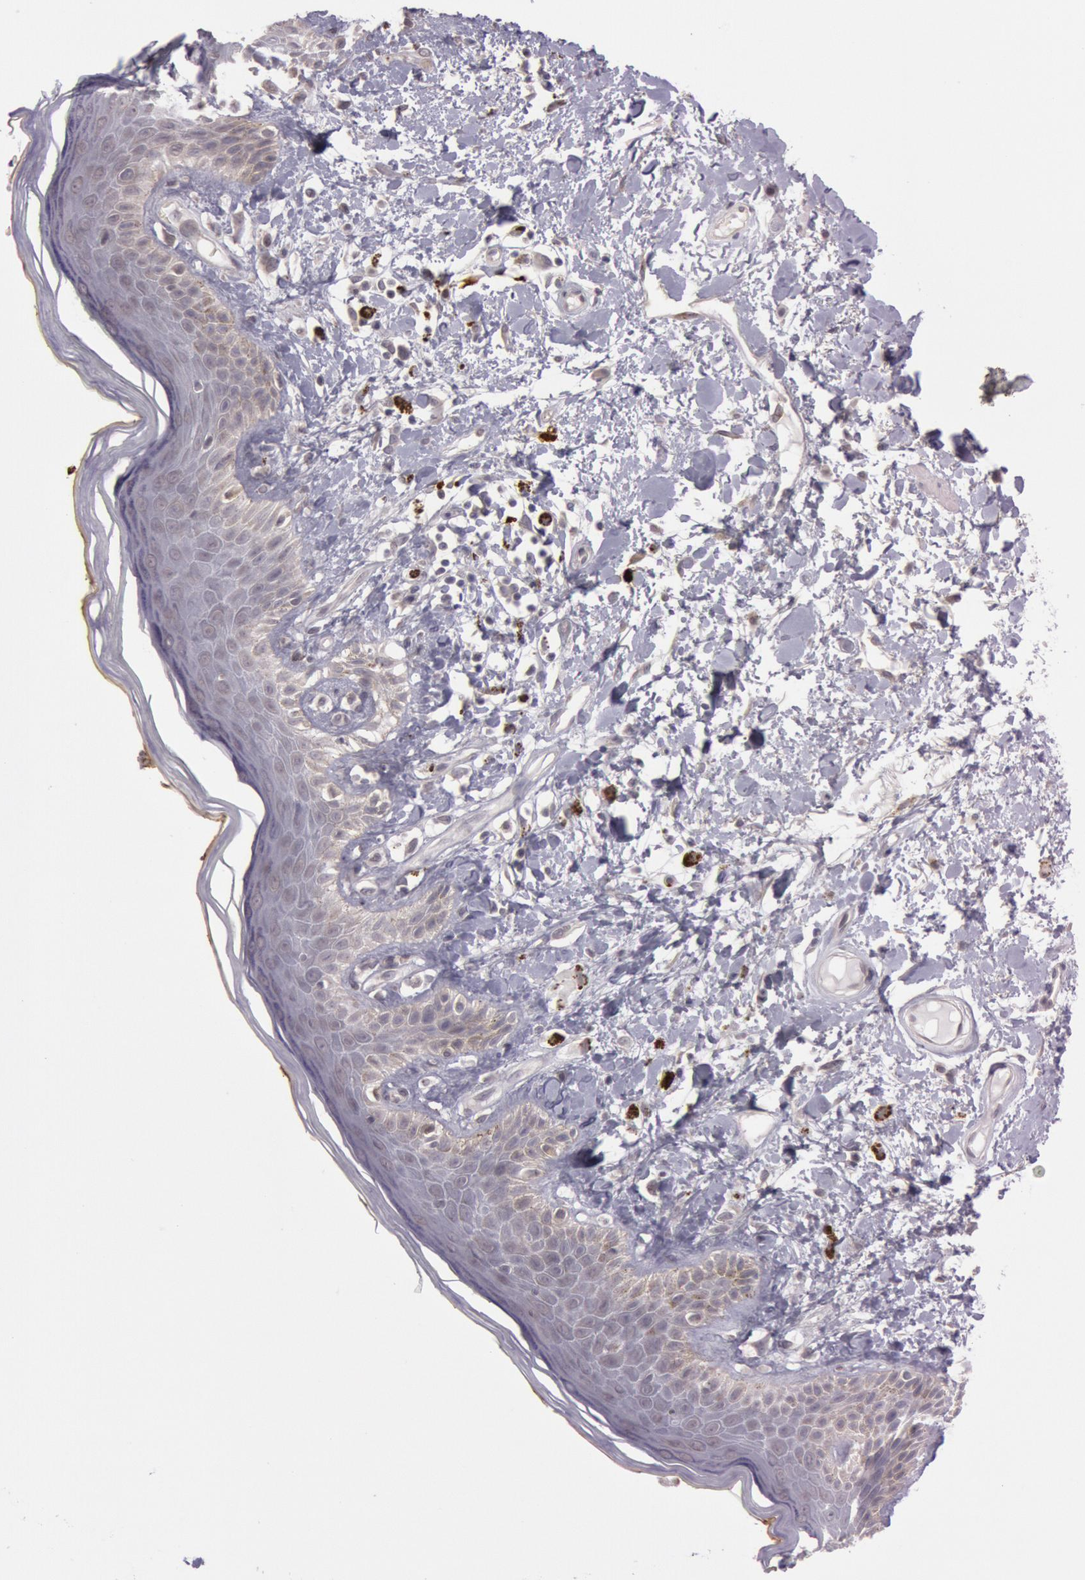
{"staining": {"intensity": "negative", "quantity": "none", "location": "none"}, "tissue": "skin", "cell_type": "Epidermal cells", "image_type": "normal", "snomed": [{"axis": "morphology", "description": "Normal tissue, NOS"}, {"axis": "topography", "description": "Anal"}], "caption": "The photomicrograph demonstrates no significant expression in epidermal cells of skin.", "gene": "KDM6A", "patient": {"sex": "female", "age": 78}}